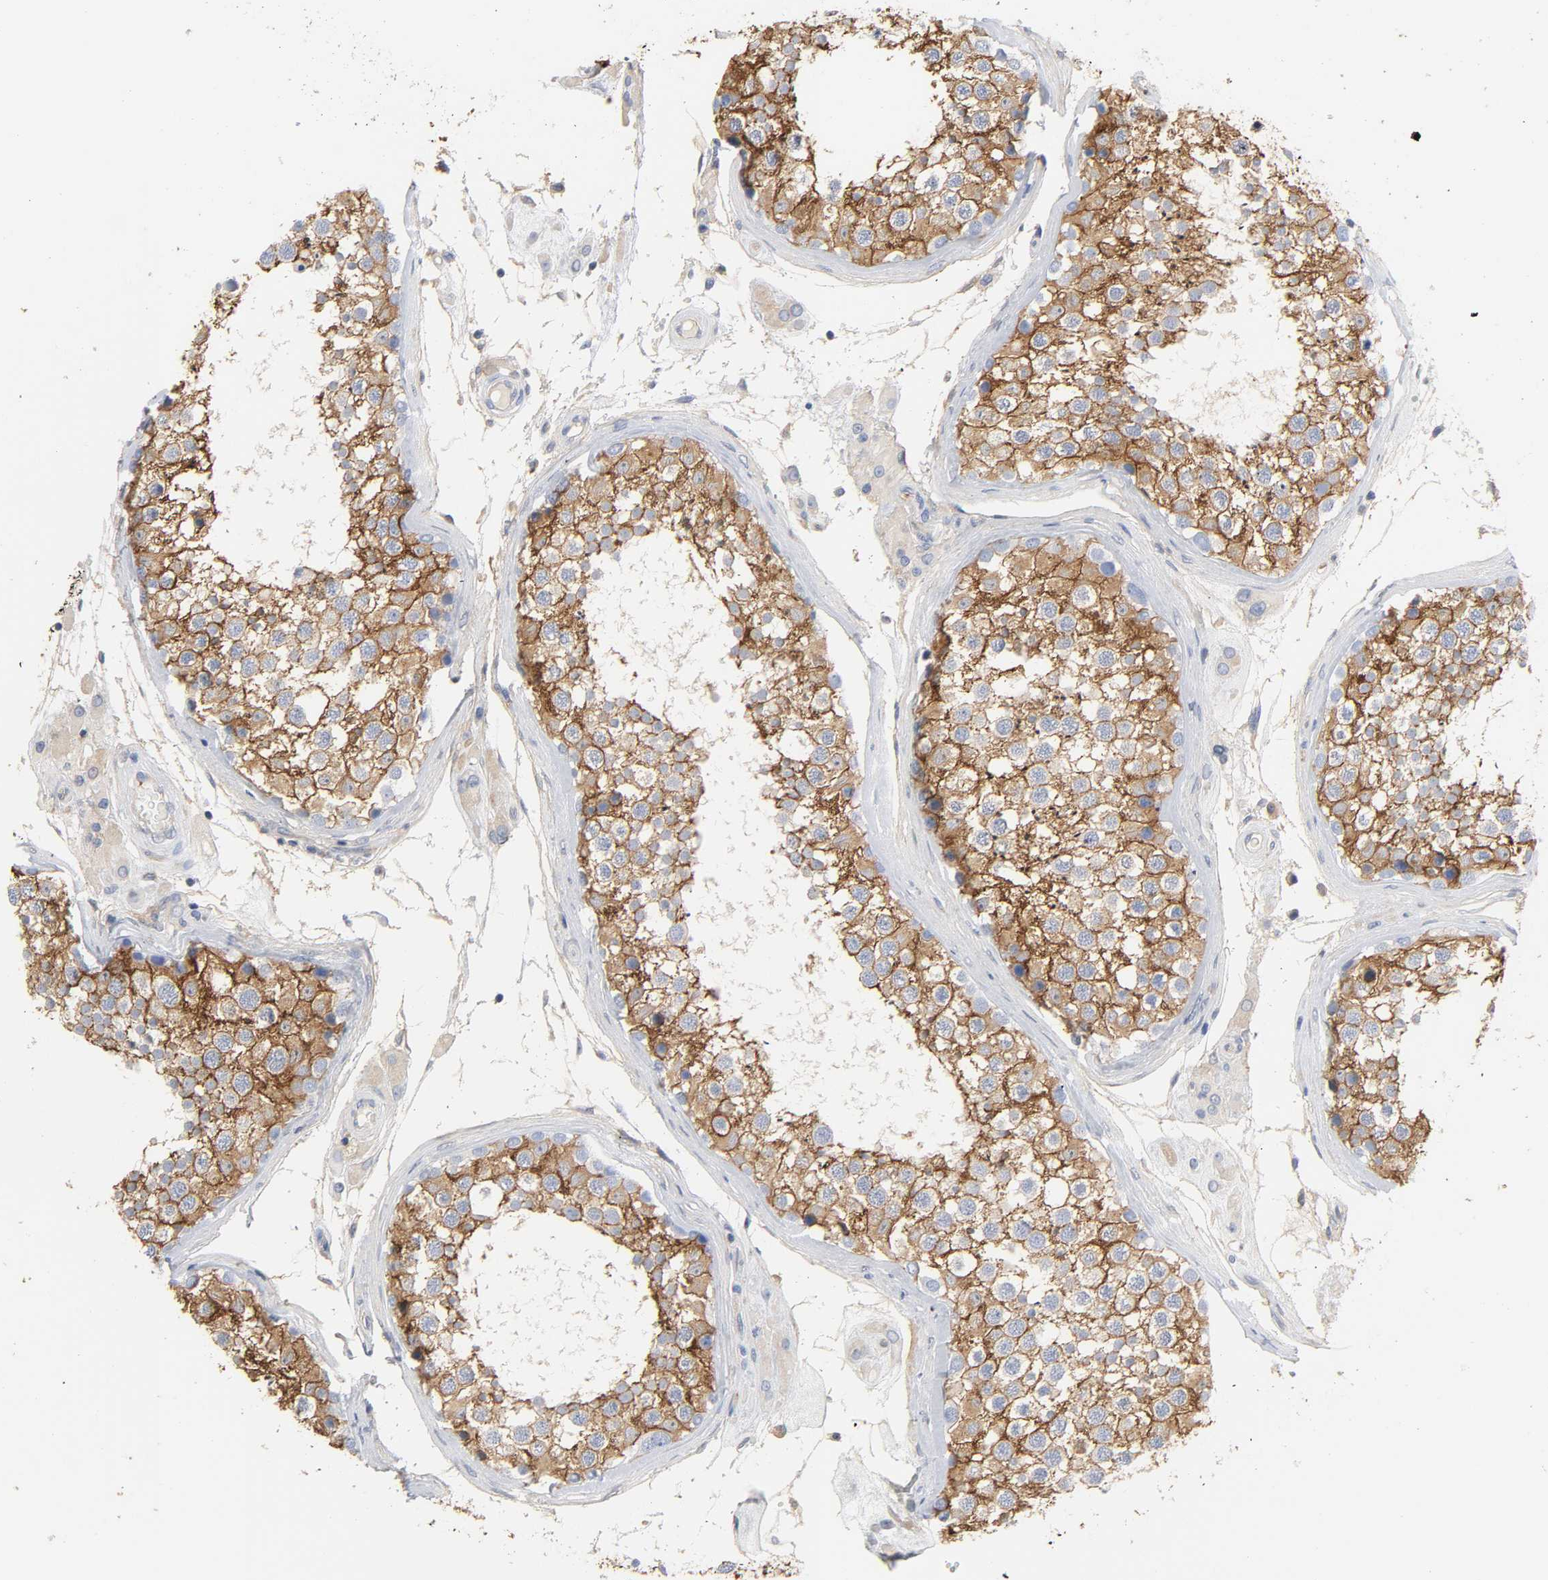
{"staining": {"intensity": "moderate", "quantity": ">75%", "location": "cytoplasmic/membranous"}, "tissue": "testis", "cell_type": "Cells in seminiferous ducts", "image_type": "normal", "snomed": [{"axis": "morphology", "description": "Normal tissue, NOS"}, {"axis": "topography", "description": "Testis"}], "caption": "A high-resolution histopathology image shows immunohistochemistry (IHC) staining of unremarkable testis, which shows moderate cytoplasmic/membranous staining in about >75% of cells in seminiferous ducts.", "gene": "SRC", "patient": {"sex": "male", "age": 46}}